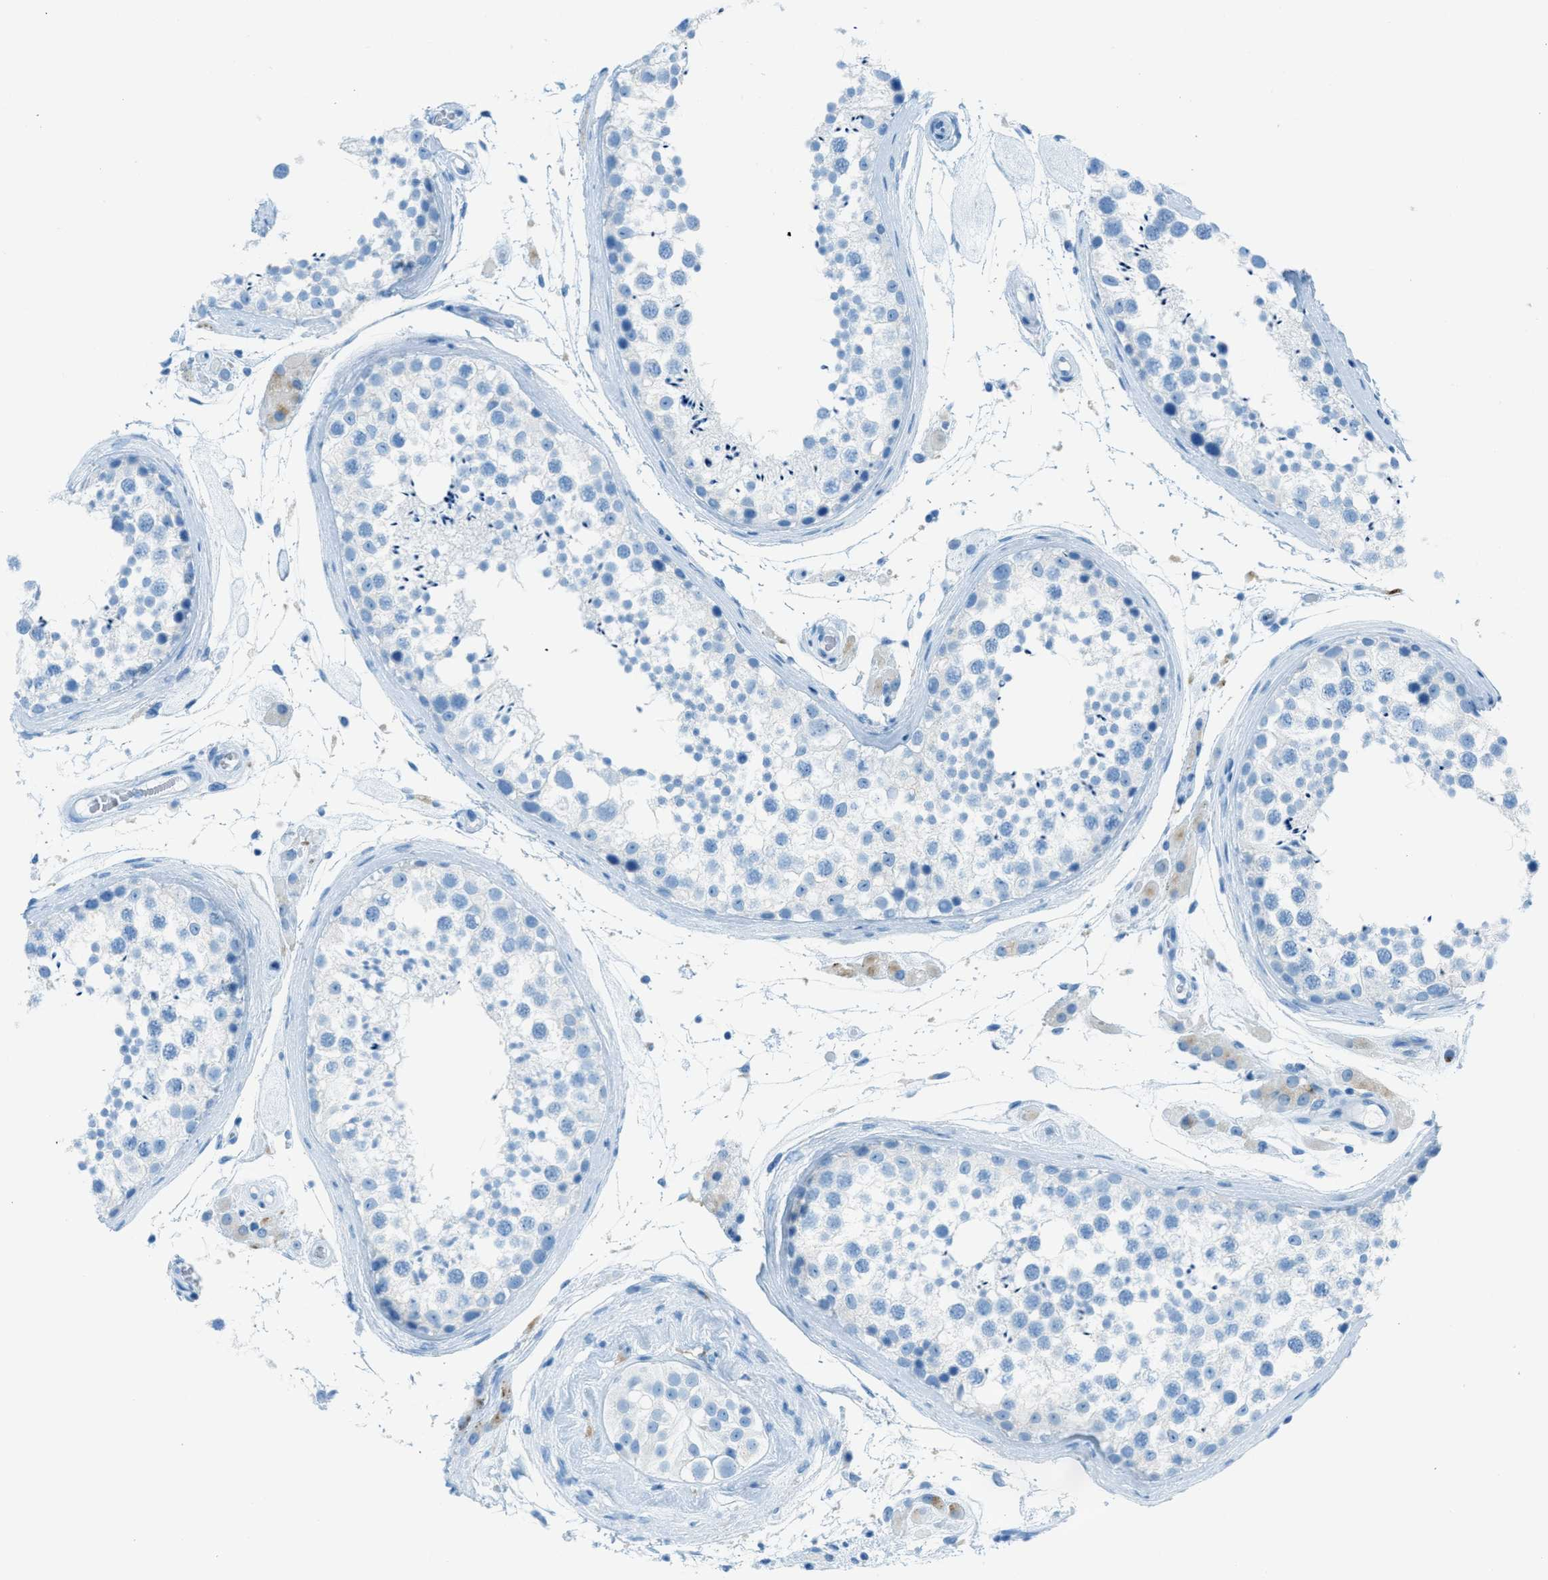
{"staining": {"intensity": "negative", "quantity": "none", "location": "none"}, "tissue": "testis", "cell_type": "Cells in seminiferous ducts", "image_type": "normal", "snomed": [{"axis": "morphology", "description": "Normal tissue, NOS"}, {"axis": "topography", "description": "Testis"}], "caption": "The image shows no significant expression in cells in seminiferous ducts of testis. The staining was performed using DAB (3,3'-diaminobenzidine) to visualize the protein expression in brown, while the nuclei were stained in blue with hematoxylin (Magnification: 20x).", "gene": "C21orf62", "patient": {"sex": "male", "age": 46}}